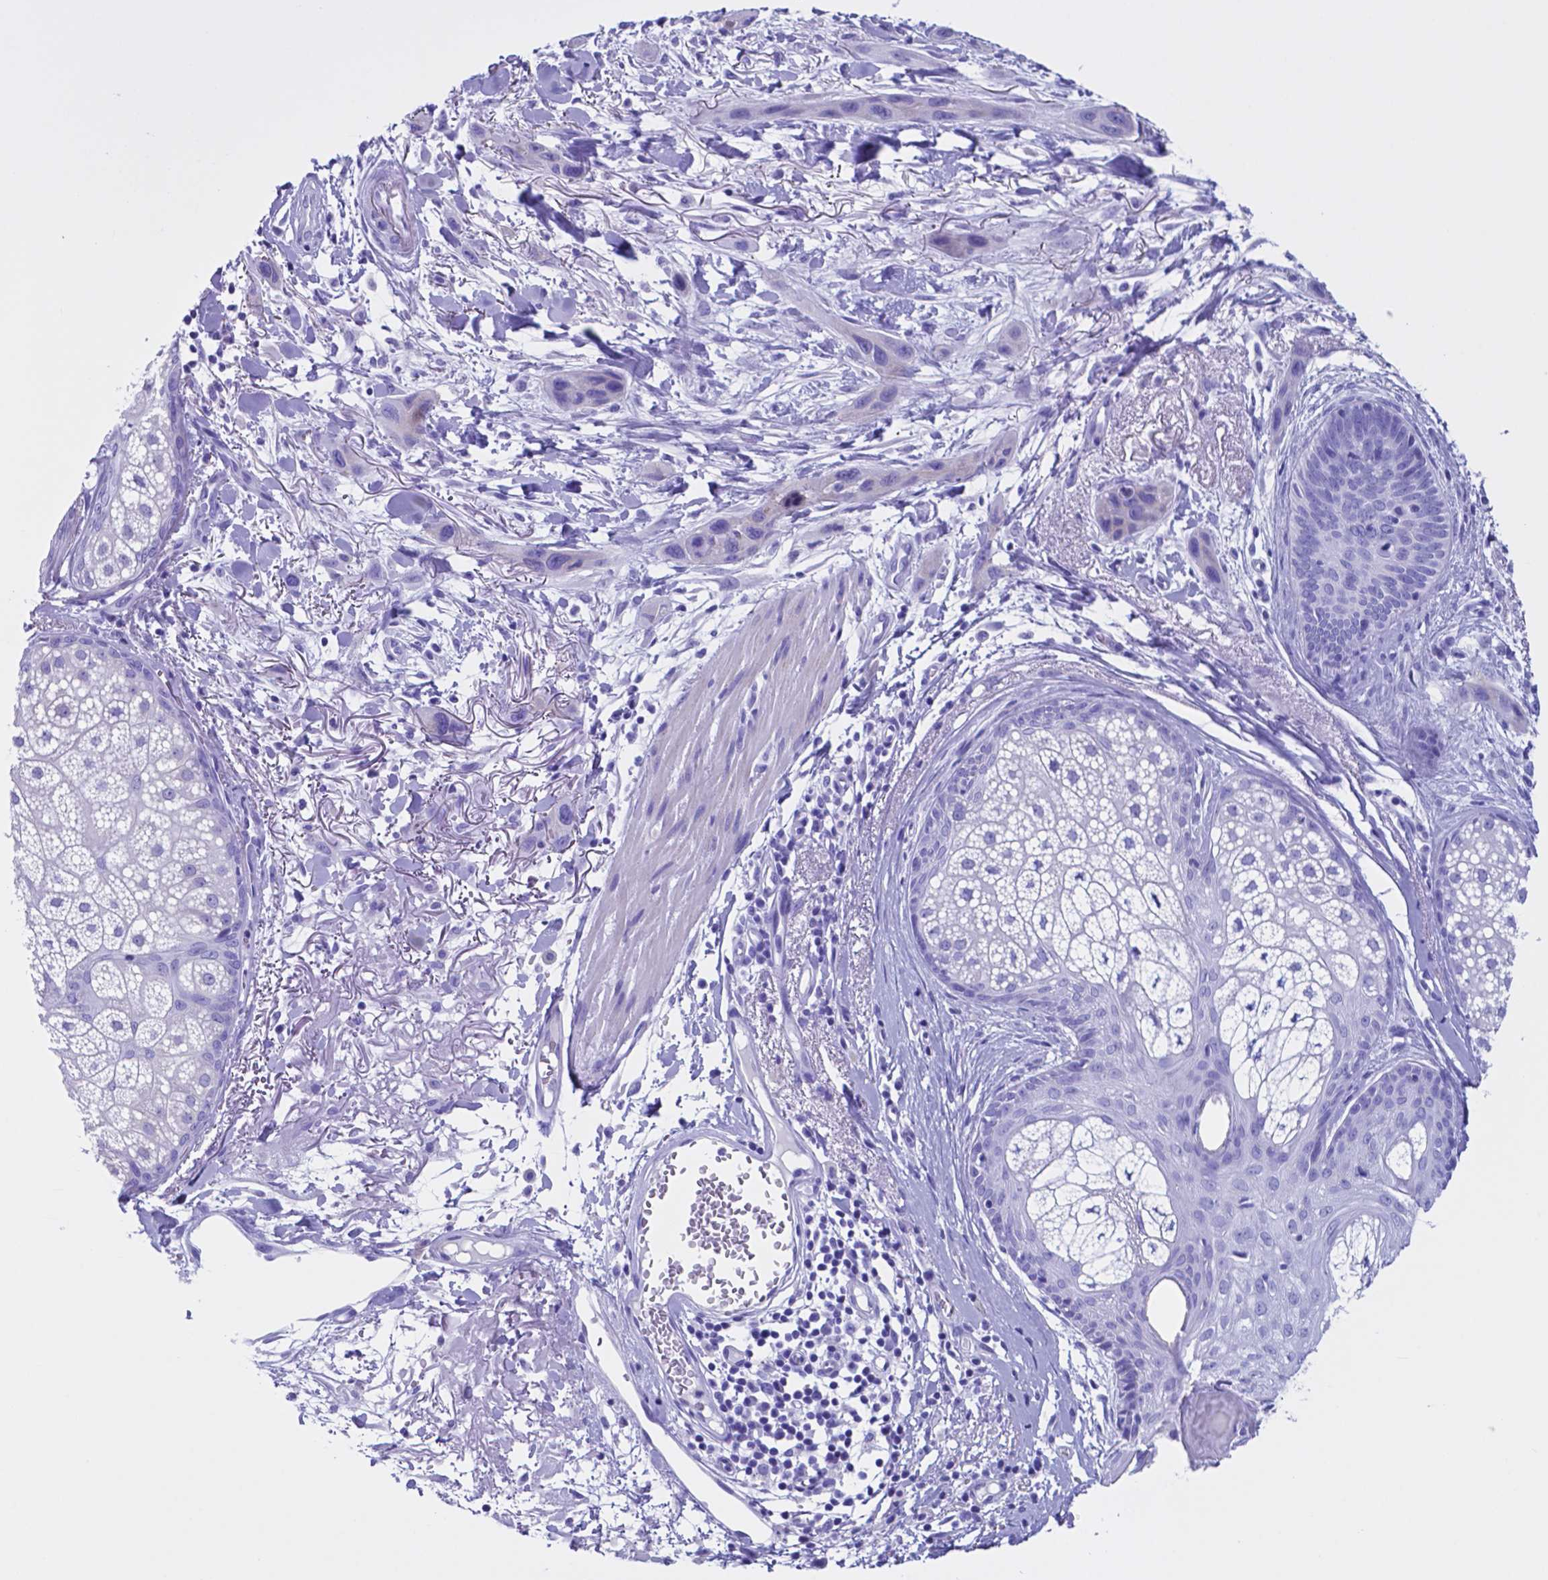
{"staining": {"intensity": "negative", "quantity": "none", "location": "none"}, "tissue": "skin cancer", "cell_type": "Tumor cells", "image_type": "cancer", "snomed": [{"axis": "morphology", "description": "Squamous cell carcinoma, NOS"}, {"axis": "topography", "description": "Skin"}], "caption": "Skin cancer (squamous cell carcinoma) was stained to show a protein in brown. There is no significant staining in tumor cells.", "gene": "DNAAF8", "patient": {"sex": "male", "age": 79}}